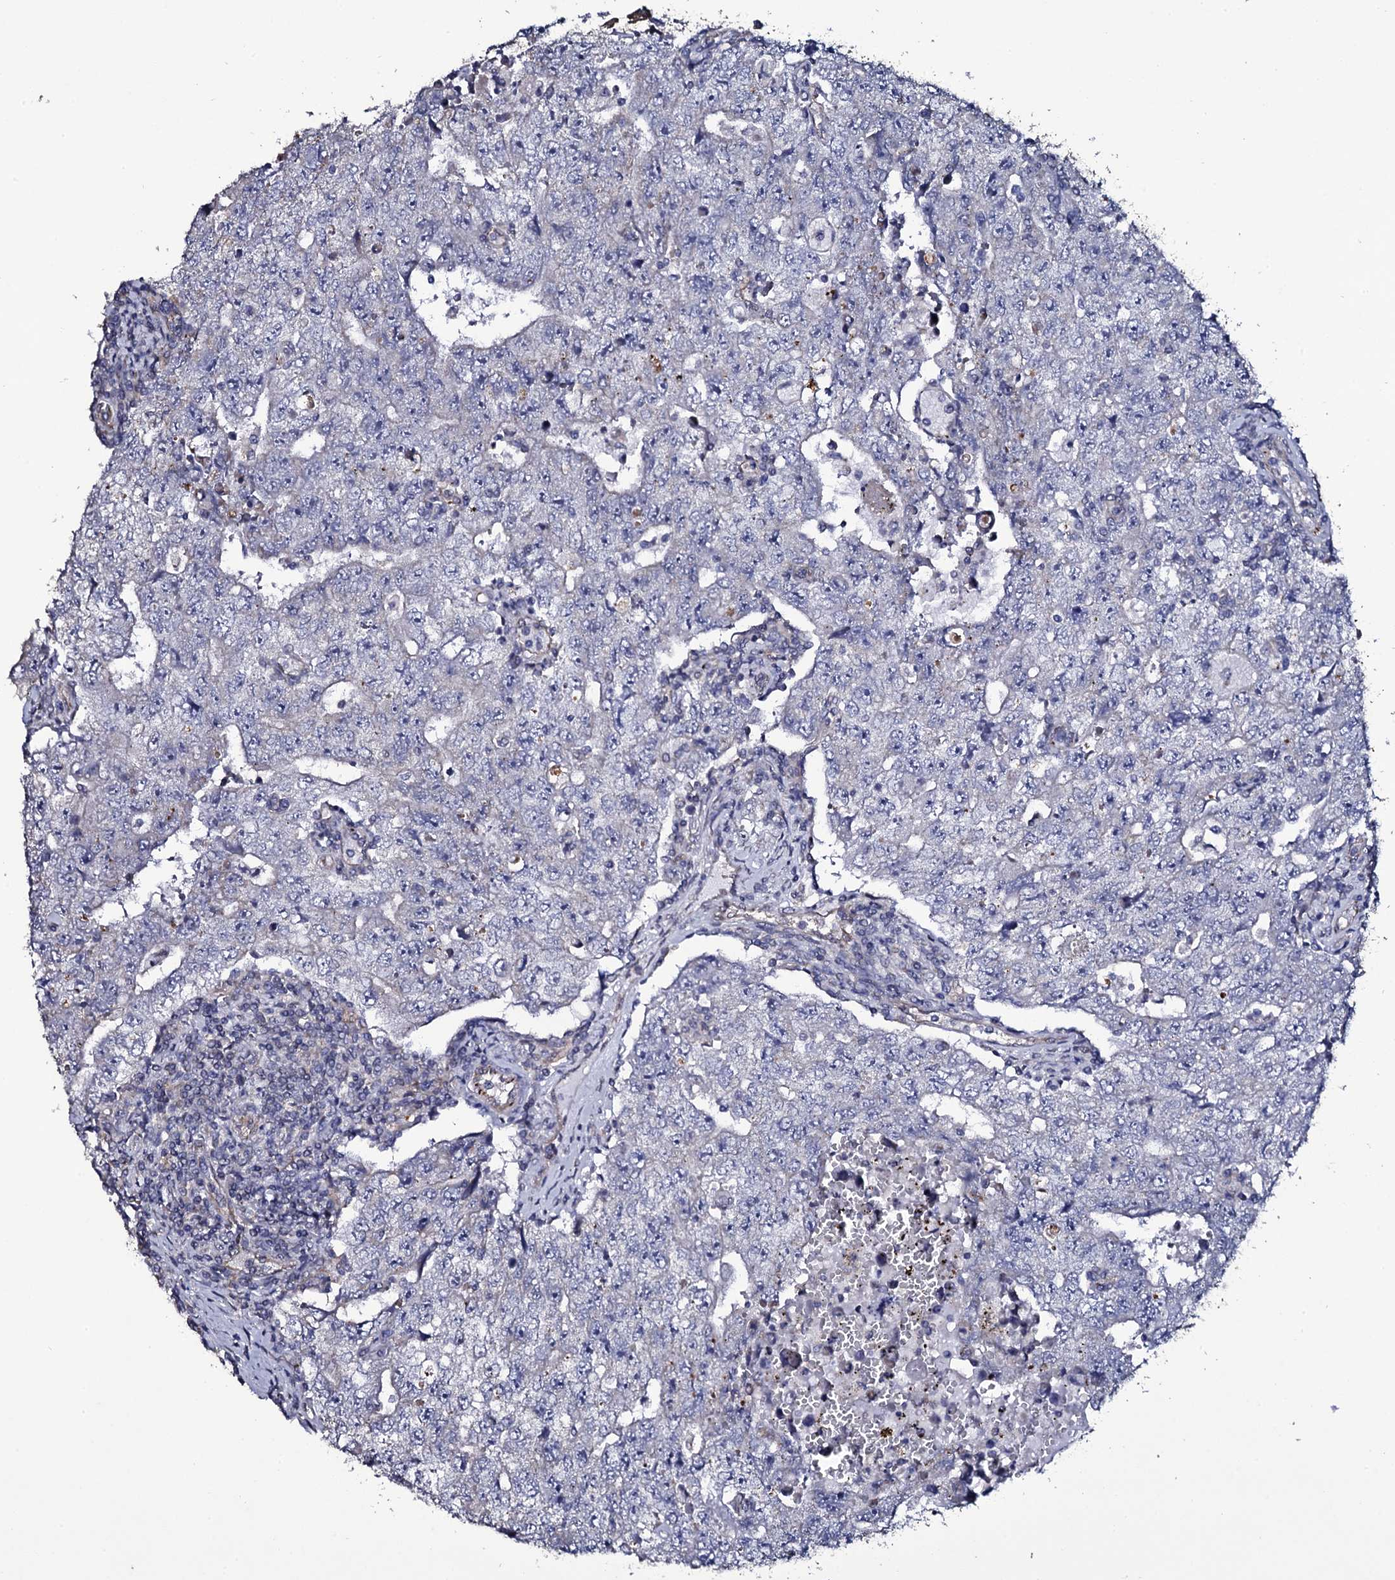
{"staining": {"intensity": "negative", "quantity": "none", "location": "none"}, "tissue": "testis cancer", "cell_type": "Tumor cells", "image_type": "cancer", "snomed": [{"axis": "morphology", "description": "Carcinoma, Embryonal, NOS"}, {"axis": "topography", "description": "Testis"}], "caption": "A histopathology image of human testis cancer (embryonal carcinoma) is negative for staining in tumor cells.", "gene": "CRYL1", "patient": {"sex": "male", "age": 17}}